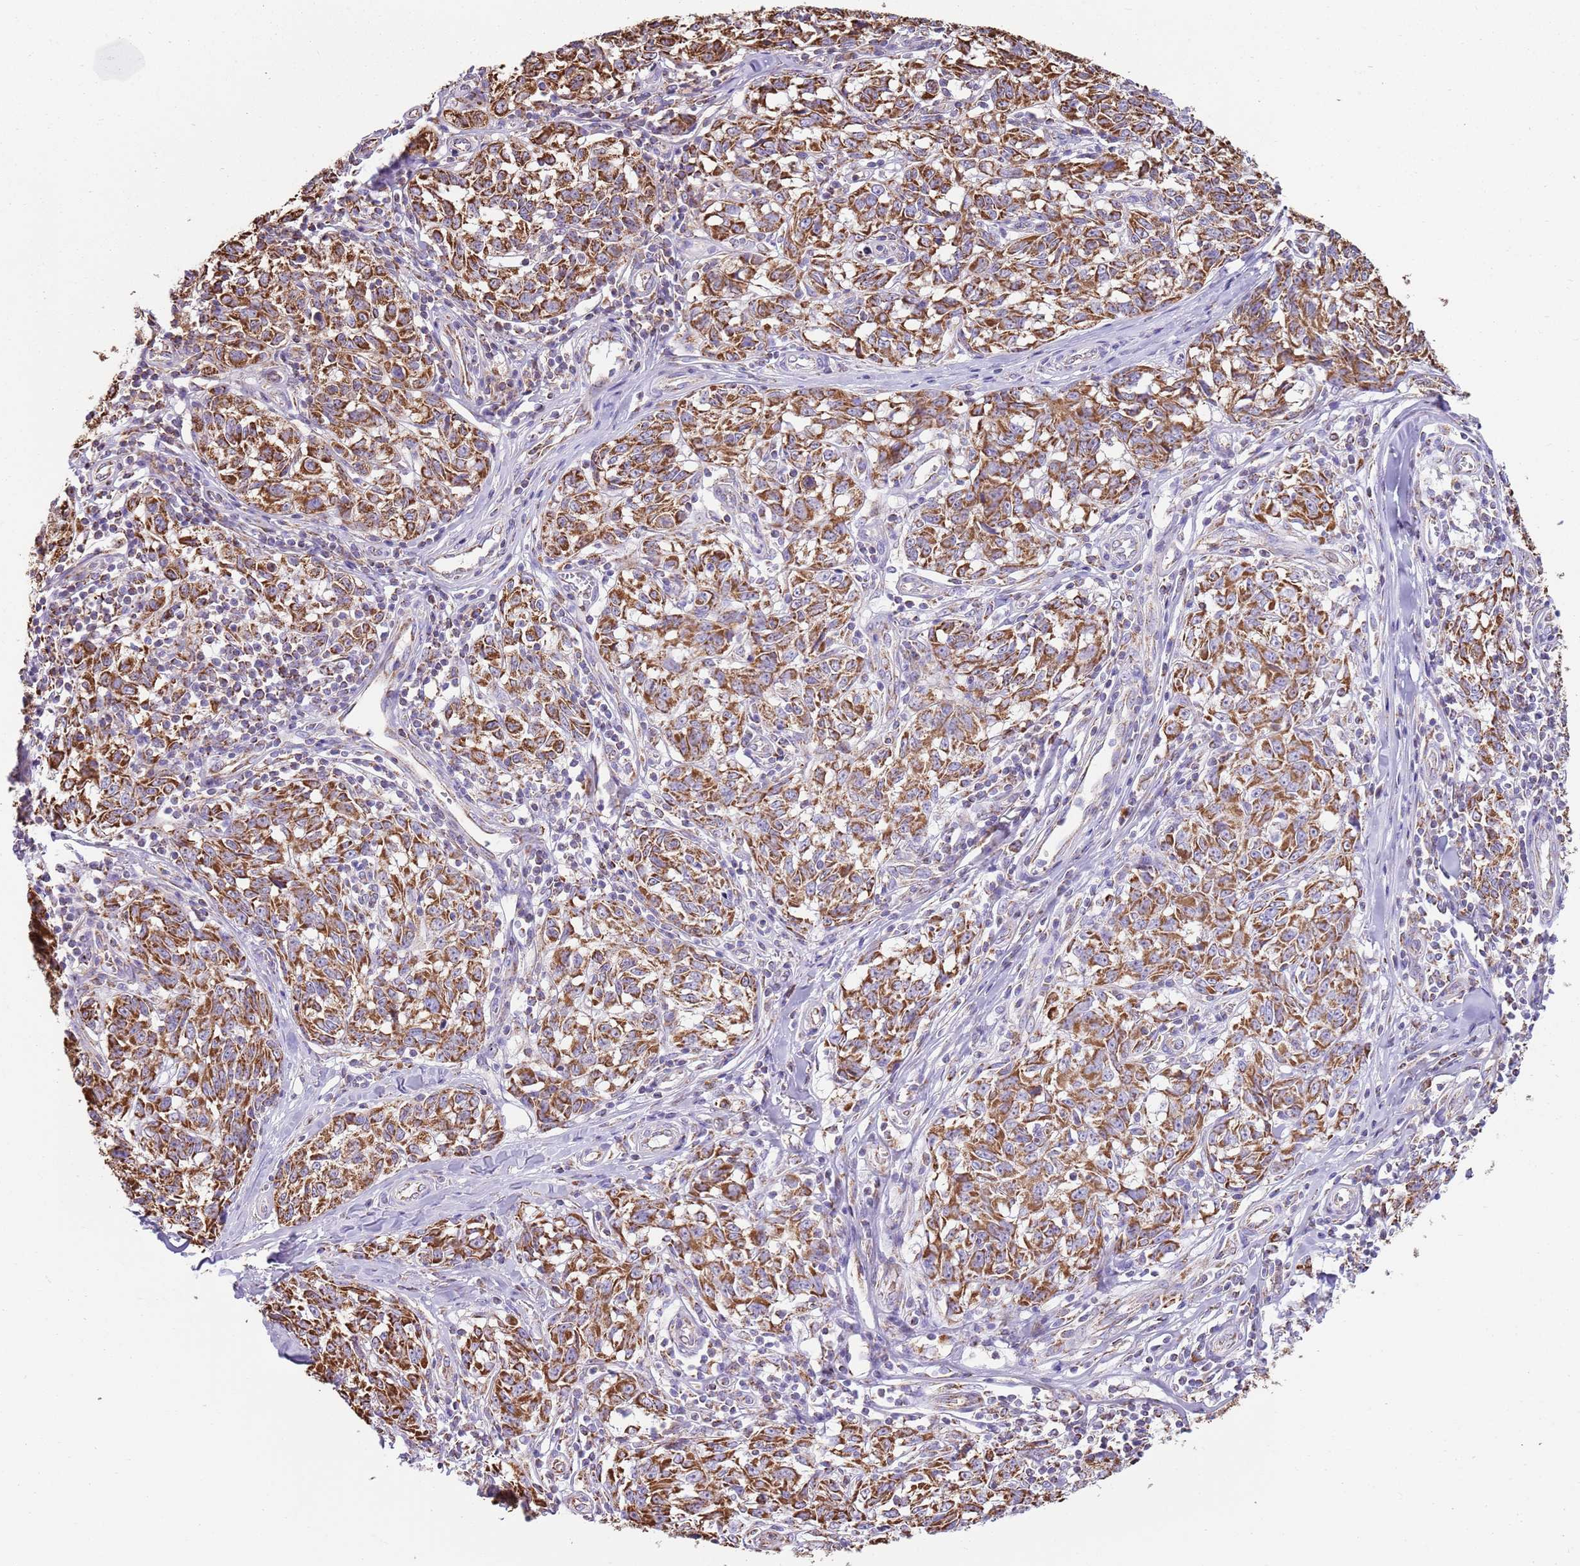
{"staining": {"intensity": "strong", "quantity": ">75%", "location": "cytoplasmic/membranous"}, "tissue": "melanoma", "cell_type": "Tumor cells", "image_type": "cancer", "snomed": [{"axis": "morphology", "description": "Normal tissue, NOS"}, {"axis": "morphology", "description": "Malignant melanoma, NOS"}, {"axis": "topography", "description": "Skin"}], "caption": "Malignant melanoma was stained to show a protein in brown. There is high levels of strong cytoplasmic/membranous staining in approximately >75% of tumor cells. The staining was performed using DAB to visualize the protein expression in brown, while the nuclei were stained in blue with hematoxylin (Magnification: 20x).", "gene": "TTLL1", "patient": {"sex": "female", "age": 64}}